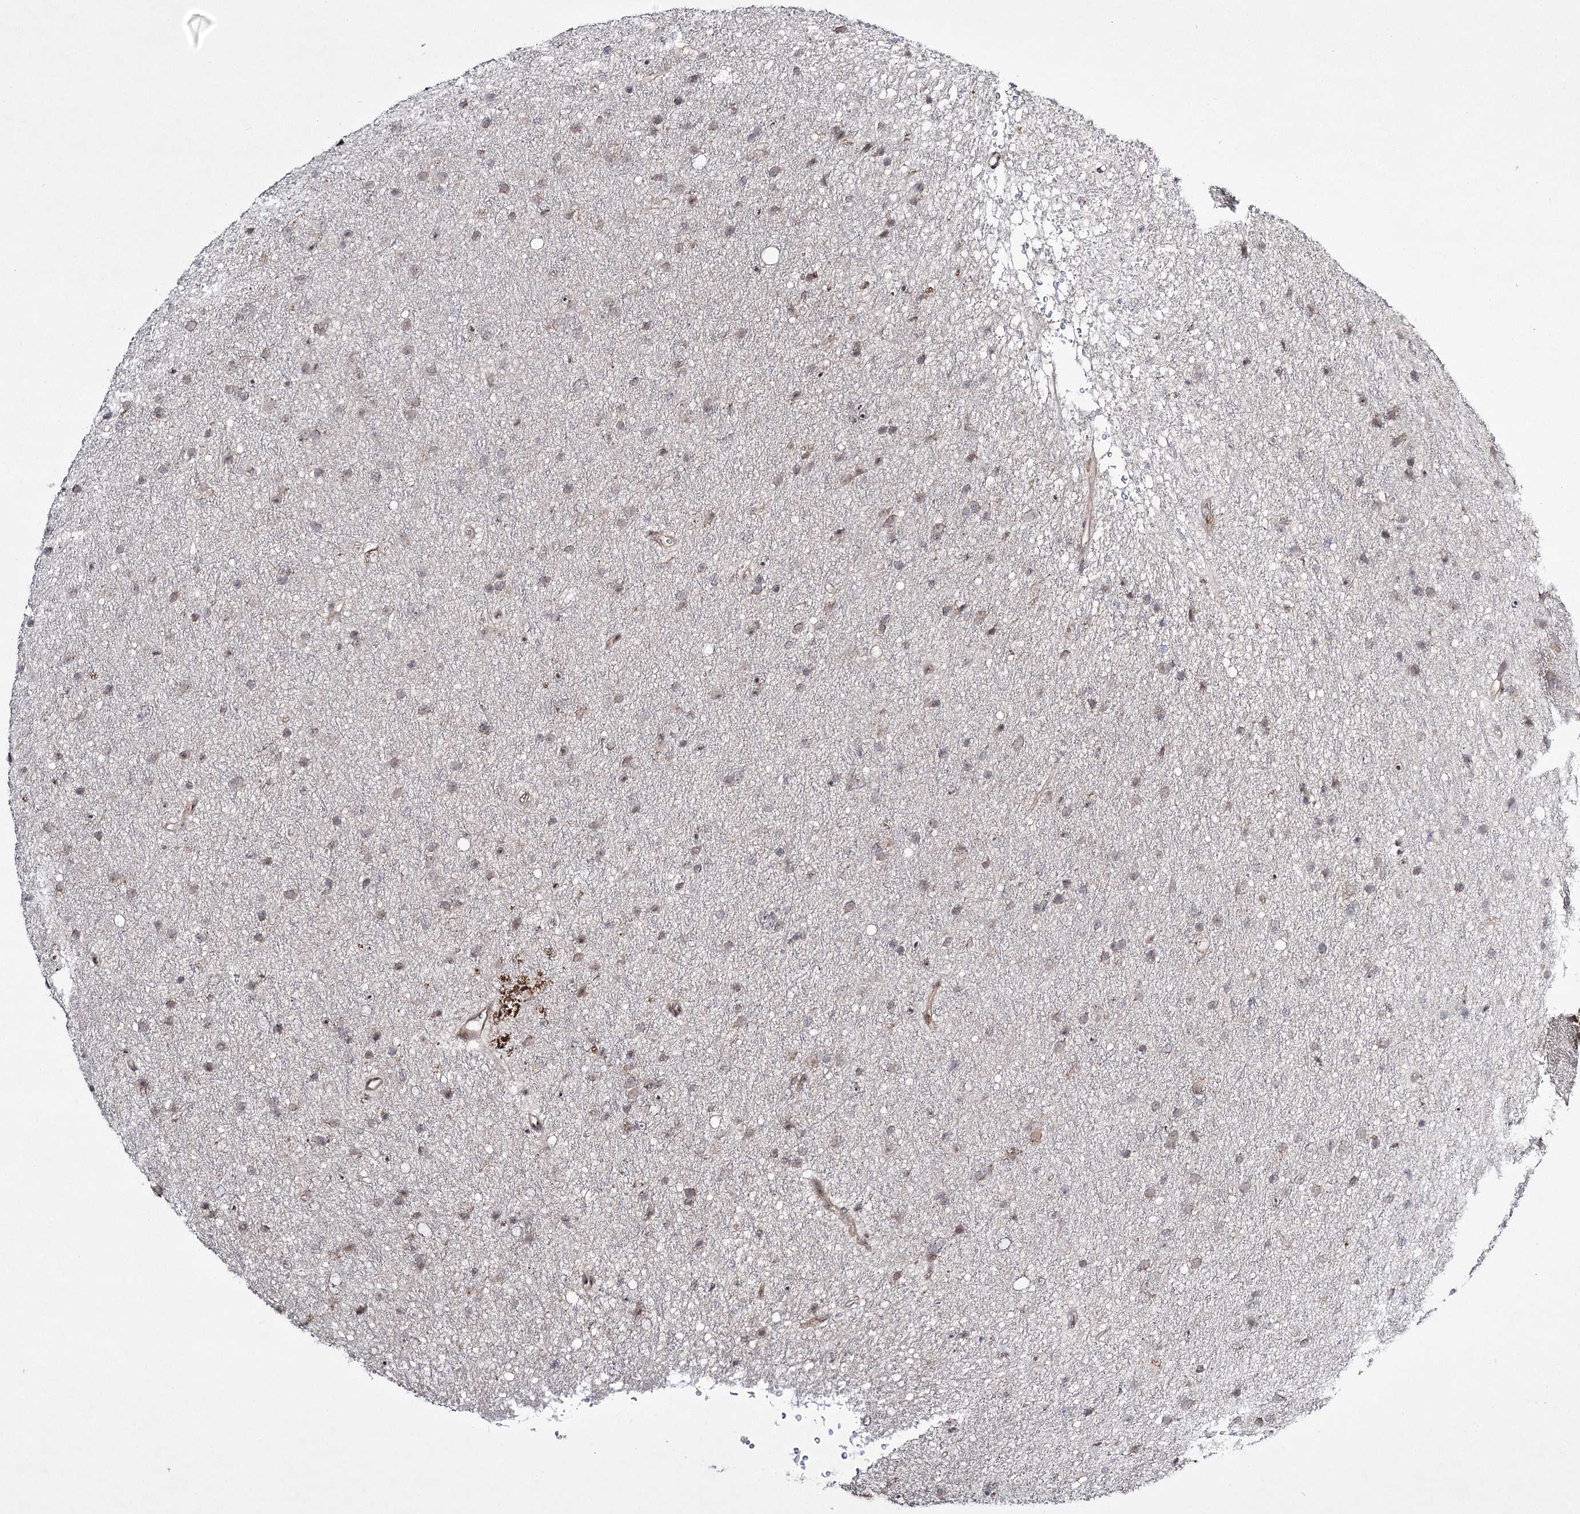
{"staining": {"intensity": "weak", "quantity": ">75%", "location": "nuclear"}, "tissue": "glioma", "cell_type": "Tumor cells", "image_type": "cancer", "snomed": [{"axis": "morphology", "description": "Glioma, malignant, Low grade"}, {"axis": "topography", "description": "Cerebral cortex"}], "caption": "Approximately >75% of tumor cells in malignant low-grade glioma demonstrate weak nuclear protein positivity as visualized by brown immunohistochemical staining.", "gene": "HOXC11", "patient": {"sex": "female", "age": 39}}